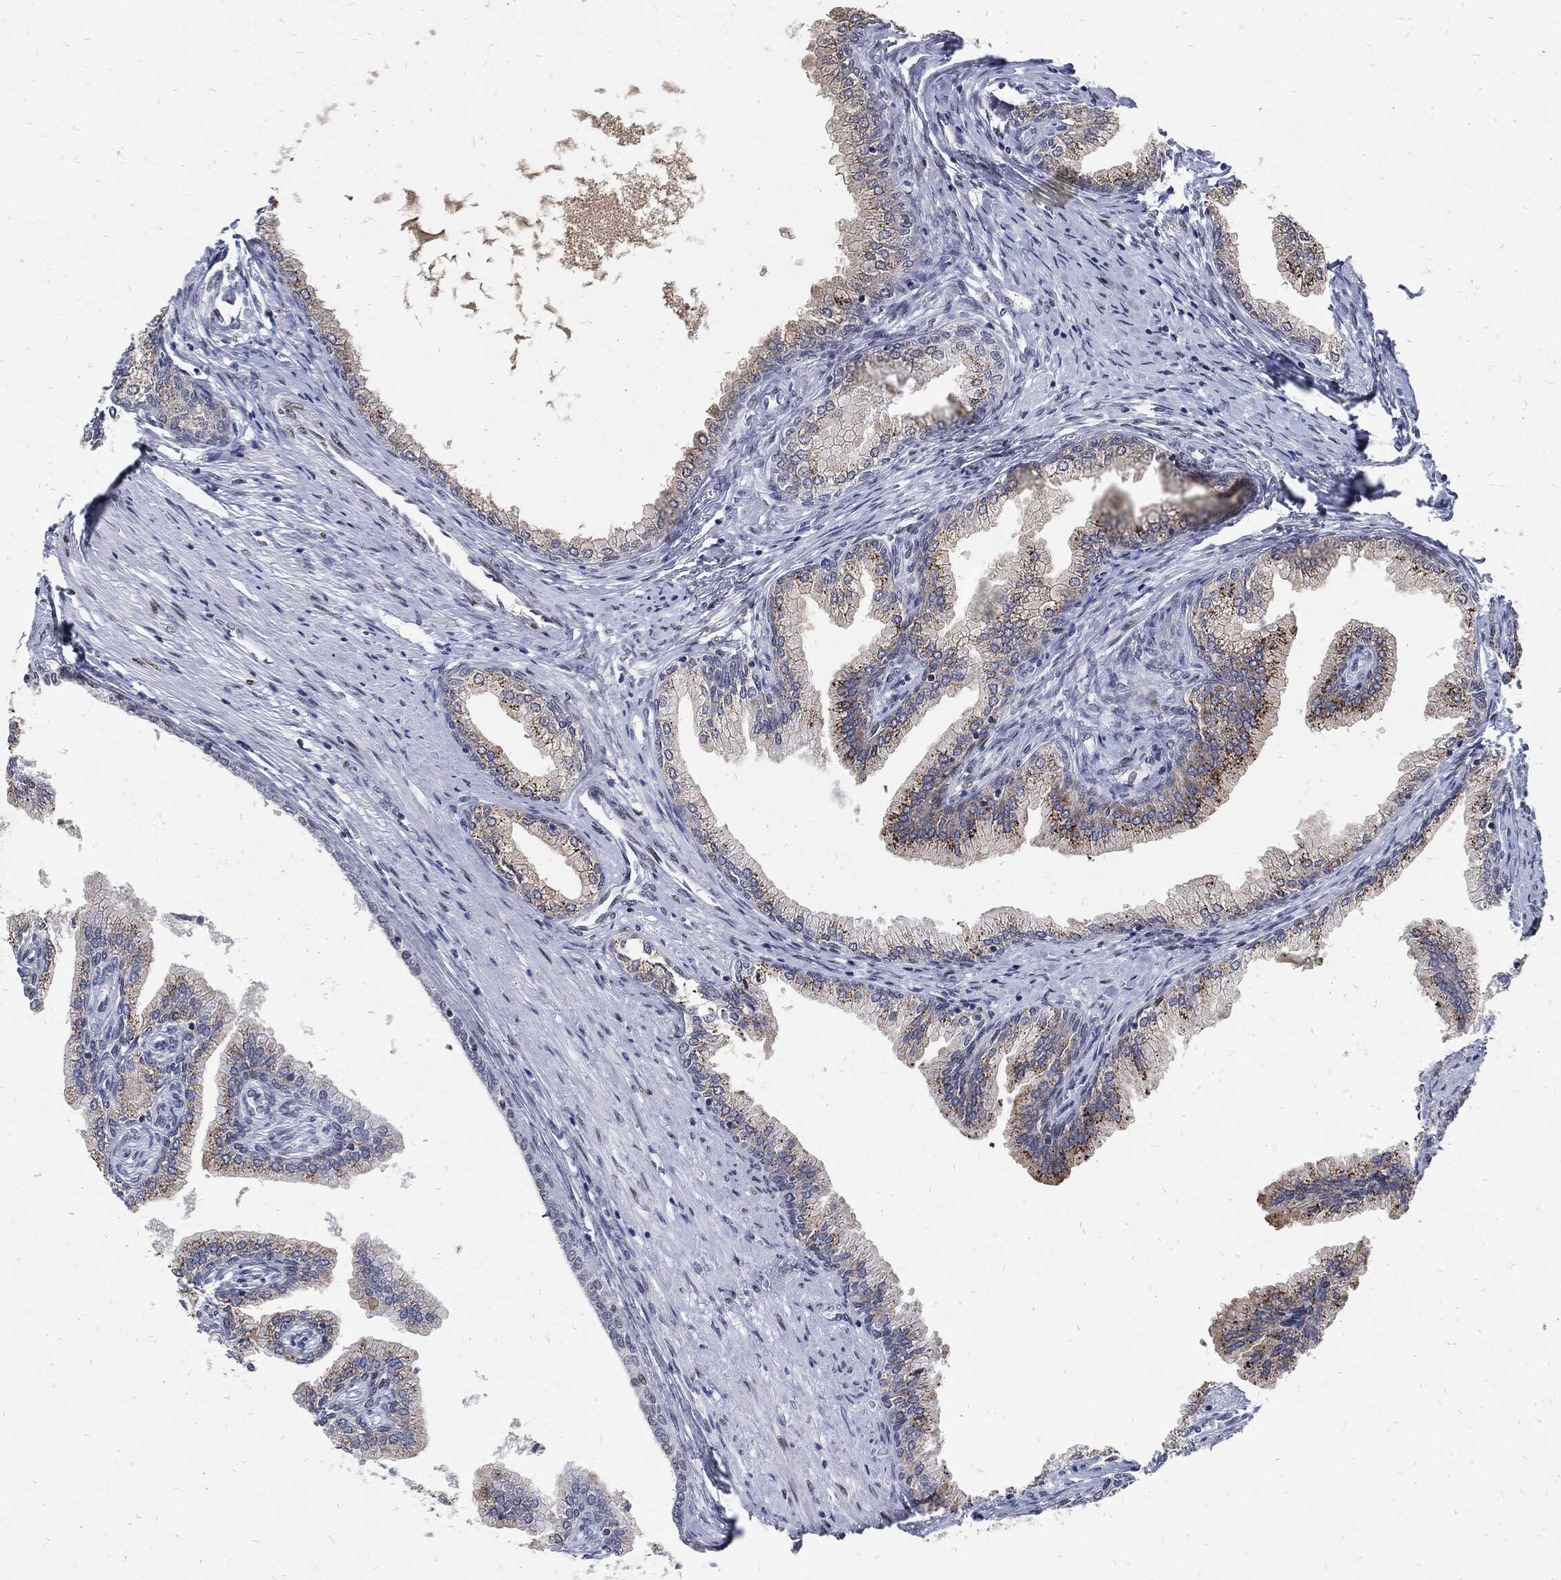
{"staining": {"intensity": "weak", "quantity": "<25%", "location": "cytoplasmic/membranous"}, "tissue": "prostate cancer", "cell_type": "Tumor cells", "image_type": "cancer", "snomed": [{"axis": "morphology", "description": "Adenocarcinoma, Low grade"}, {"axis": "topography", "description": "Prostate and seminal vesicle, NOS"}], "caption": "High power microscopy histopathology image of an immunohistochemistry (IHC) histopathology image of prostate cancer, revealing no significant staining in tumor cells.", "gene": "JUN", "patient": {"sex": "male", "age": 61}}